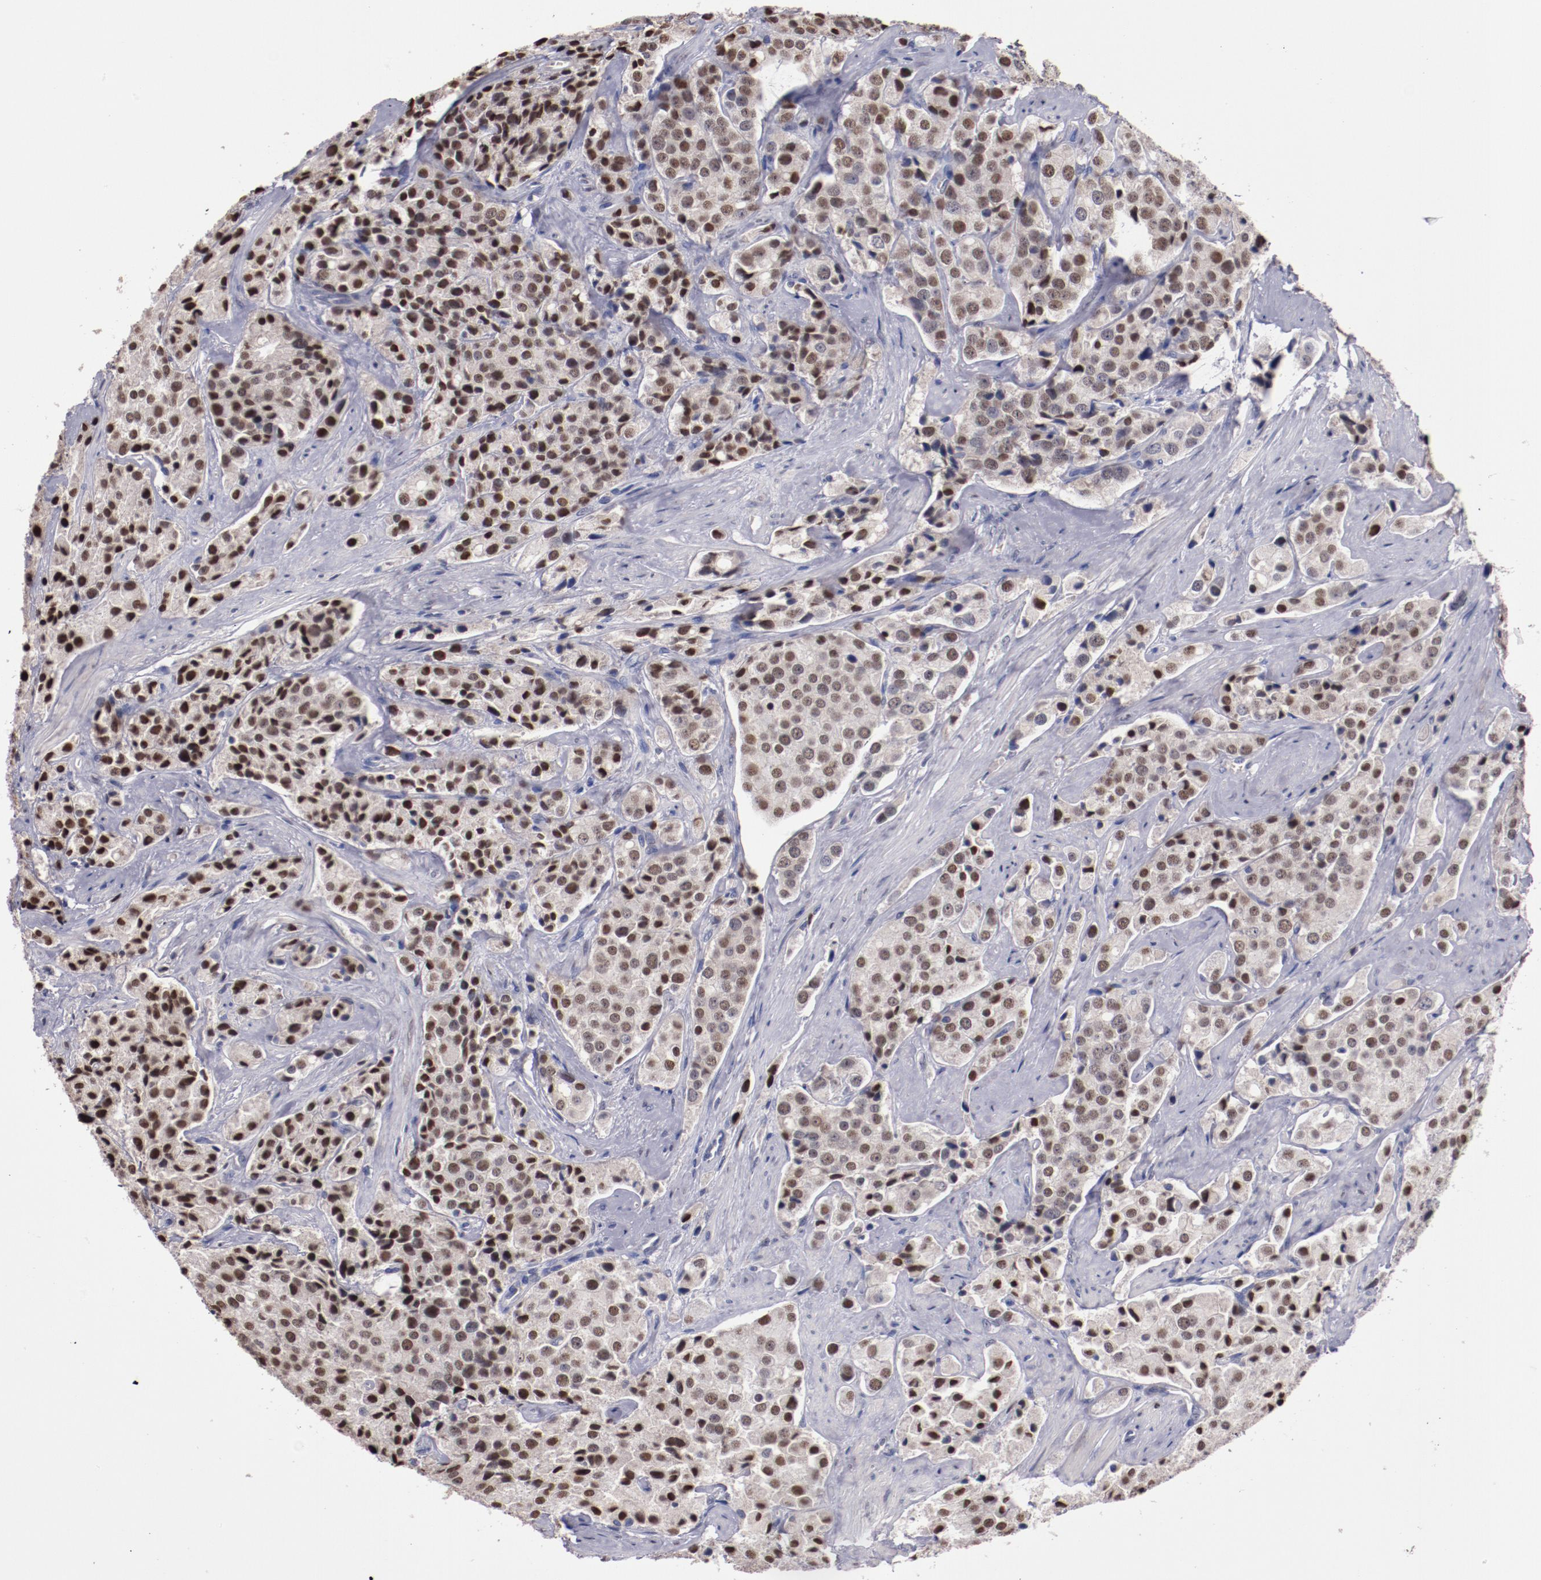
{"staining": {"intensity": "strong", "quantity": ">75%", "location": "nuclear"}, "tissue": "prostate cancer", "cell_type": "Tumor cells", "image_type": "cancer", "snomed": [{"axis": "morphology", "description": "Adenocarcinoma, Medium grade"}, {"axis": "topography", "description": "Prostate"}], "caption": "A histopathology image of human prostate cancer stained for a protein displays strong nuclear brown staining in tumor cells.", "gene": "FAM81A", "patient": {"sex": "male", "age": 70}}